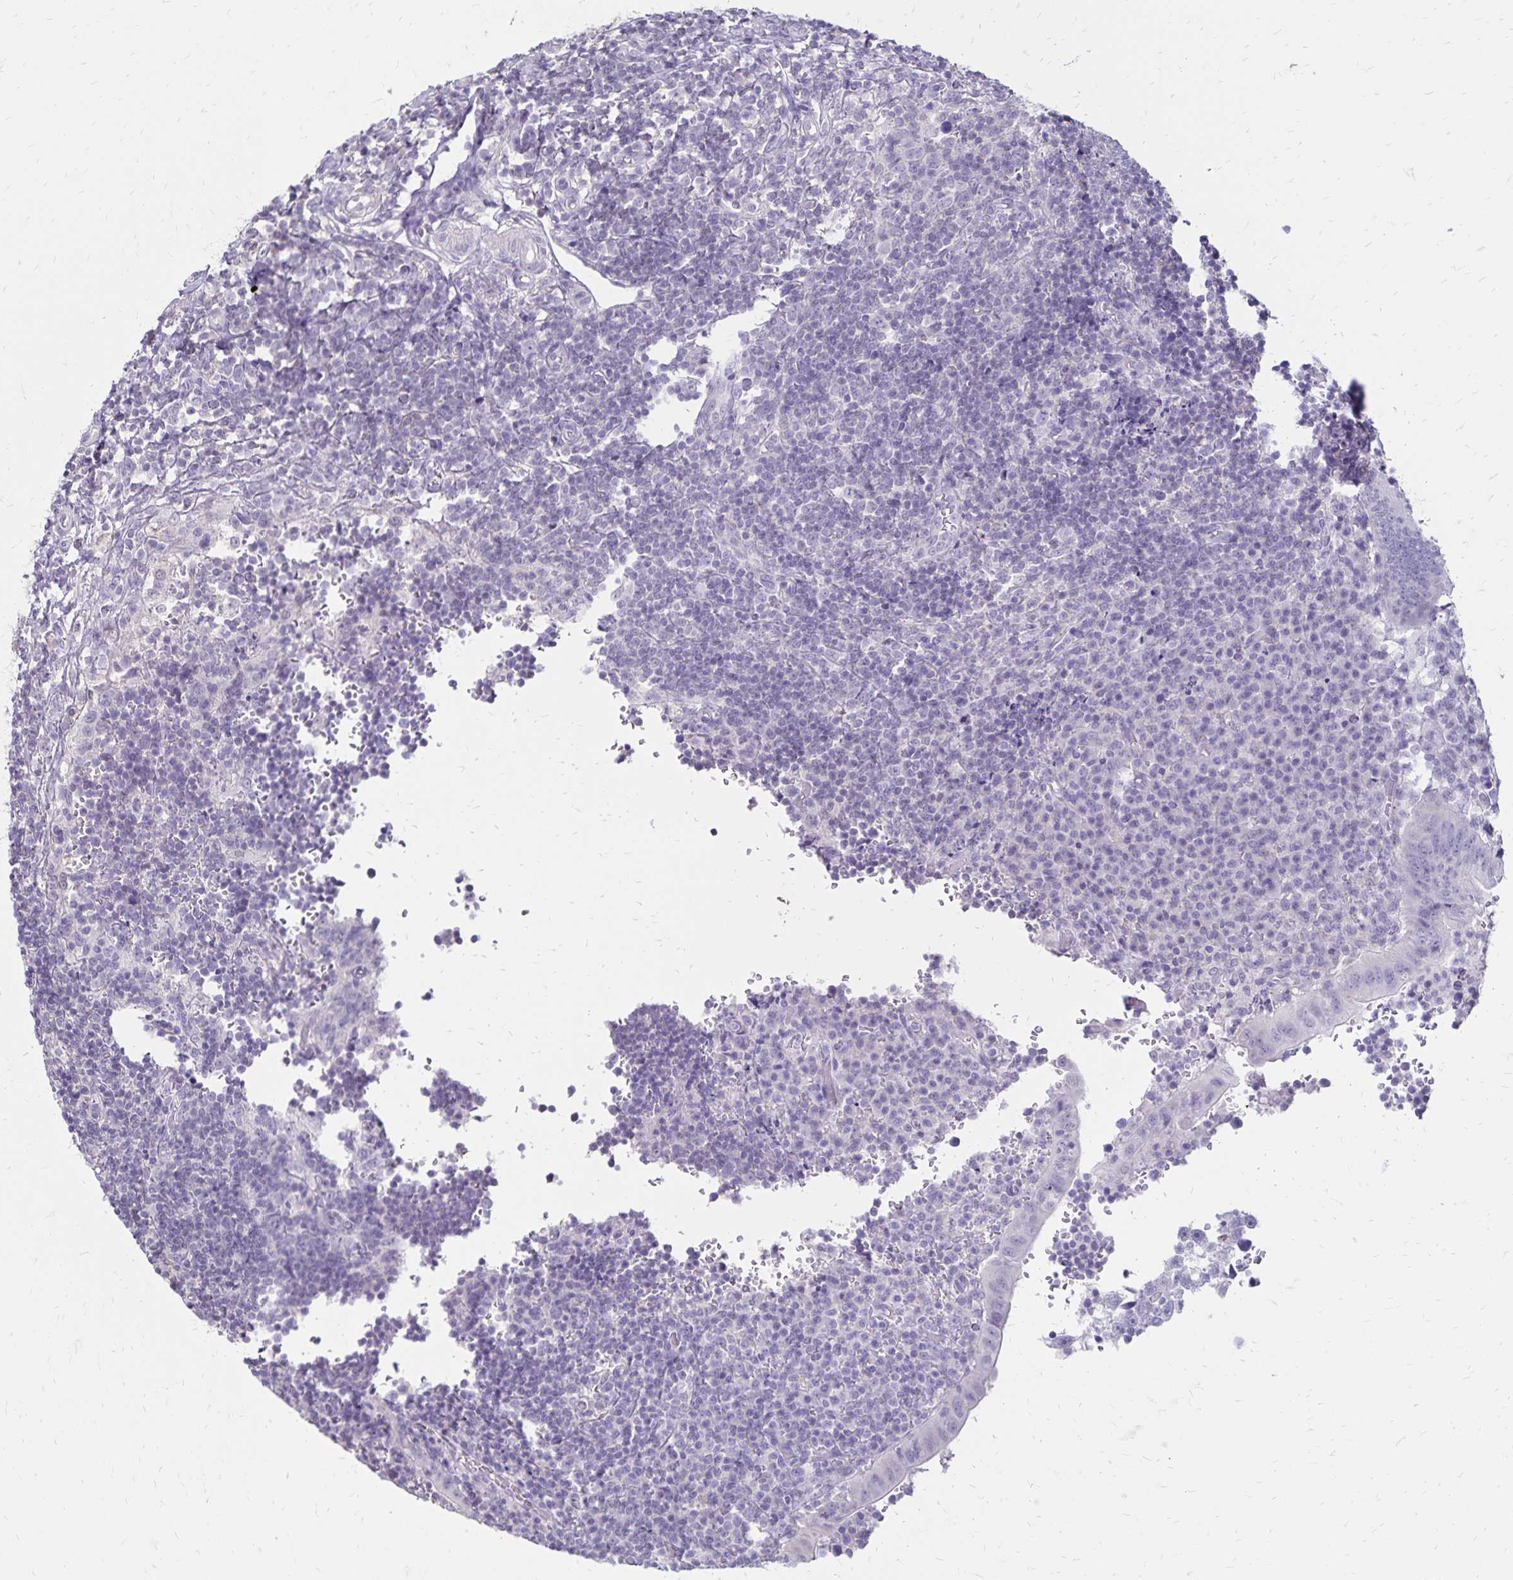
{"staining": {"intensity": "negative", "quantity": "none", "location": "none"}, "tissue": "appendix", "cell_type": "Glandular cells", "image_type": "normal", "snomed": [{"axis": "morphology", "description": "Normal tissue, NOS"}, {"axis": "topography", "description": "Appendix"}], "caption": "A high-resolution image shows immunohistochemistry (IHC) staining of unremarkable appendix, which demonstrates no significant positivity in glandular cells. (DAB (3,3'-diaminobenzidine) immunohistochemistry with hematoxylin counter stain).", "gene": "SH3GL3", "patient": {"sex": "male", "age": 18}}